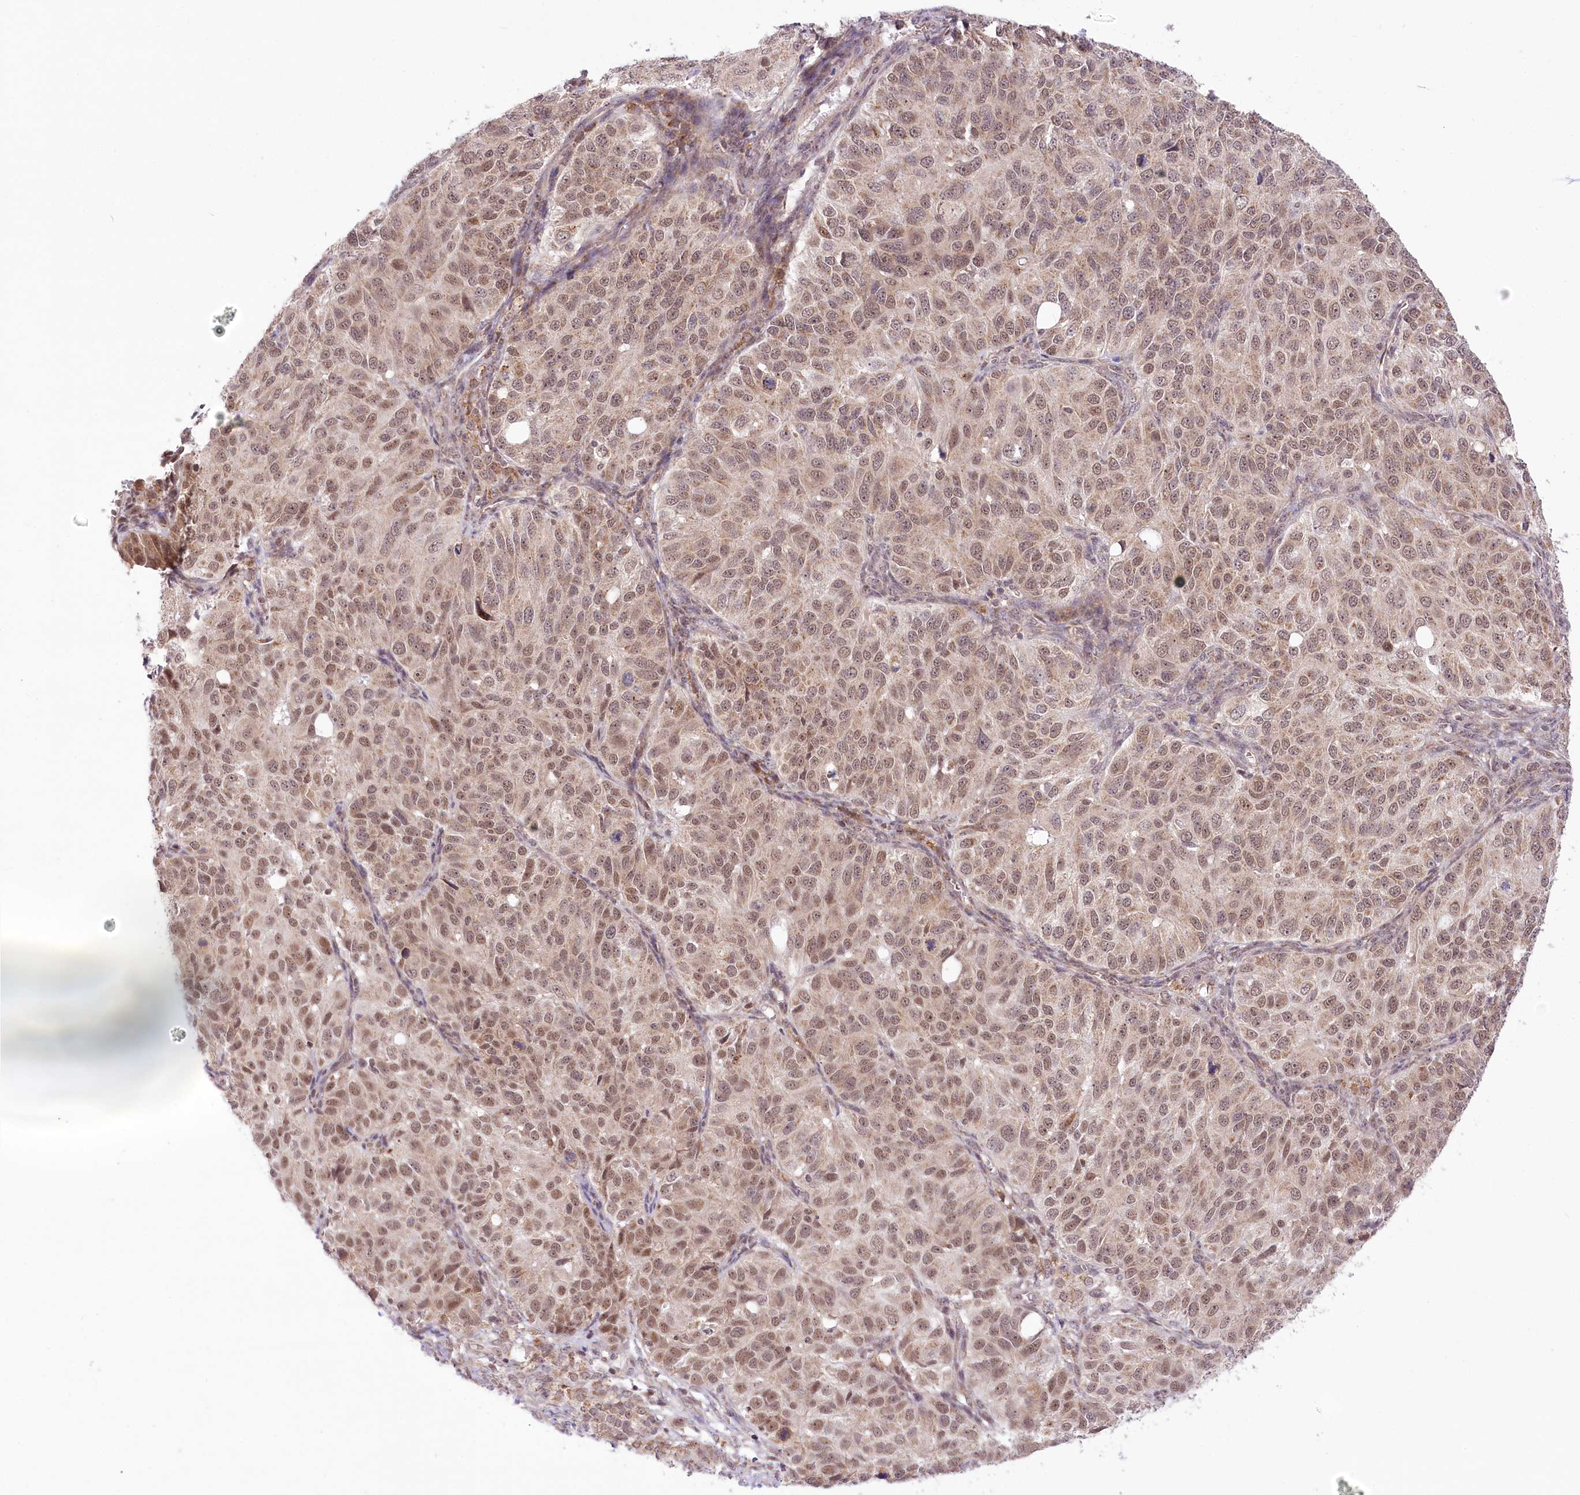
{"staining": {"intensity": "moderate", "quantity": ">75%", "location": "nuclear"}, "tissue": "ovarian cancer", "cell_type": "Tumor cells", "image_type": "cancer", "snomed": [{"axis": "morphology", "description": "Carcinoma, endometroid"}, {"axis": "topography", "description": "Ovary"}], "caption": "A brown stain highlights moderate nuclear staining of a protein in human ovarian cancer (endometroid carcinoma) tumor cells.", "gene": "ZMAT2", "patient": {"sex": "female", "age": 51}}